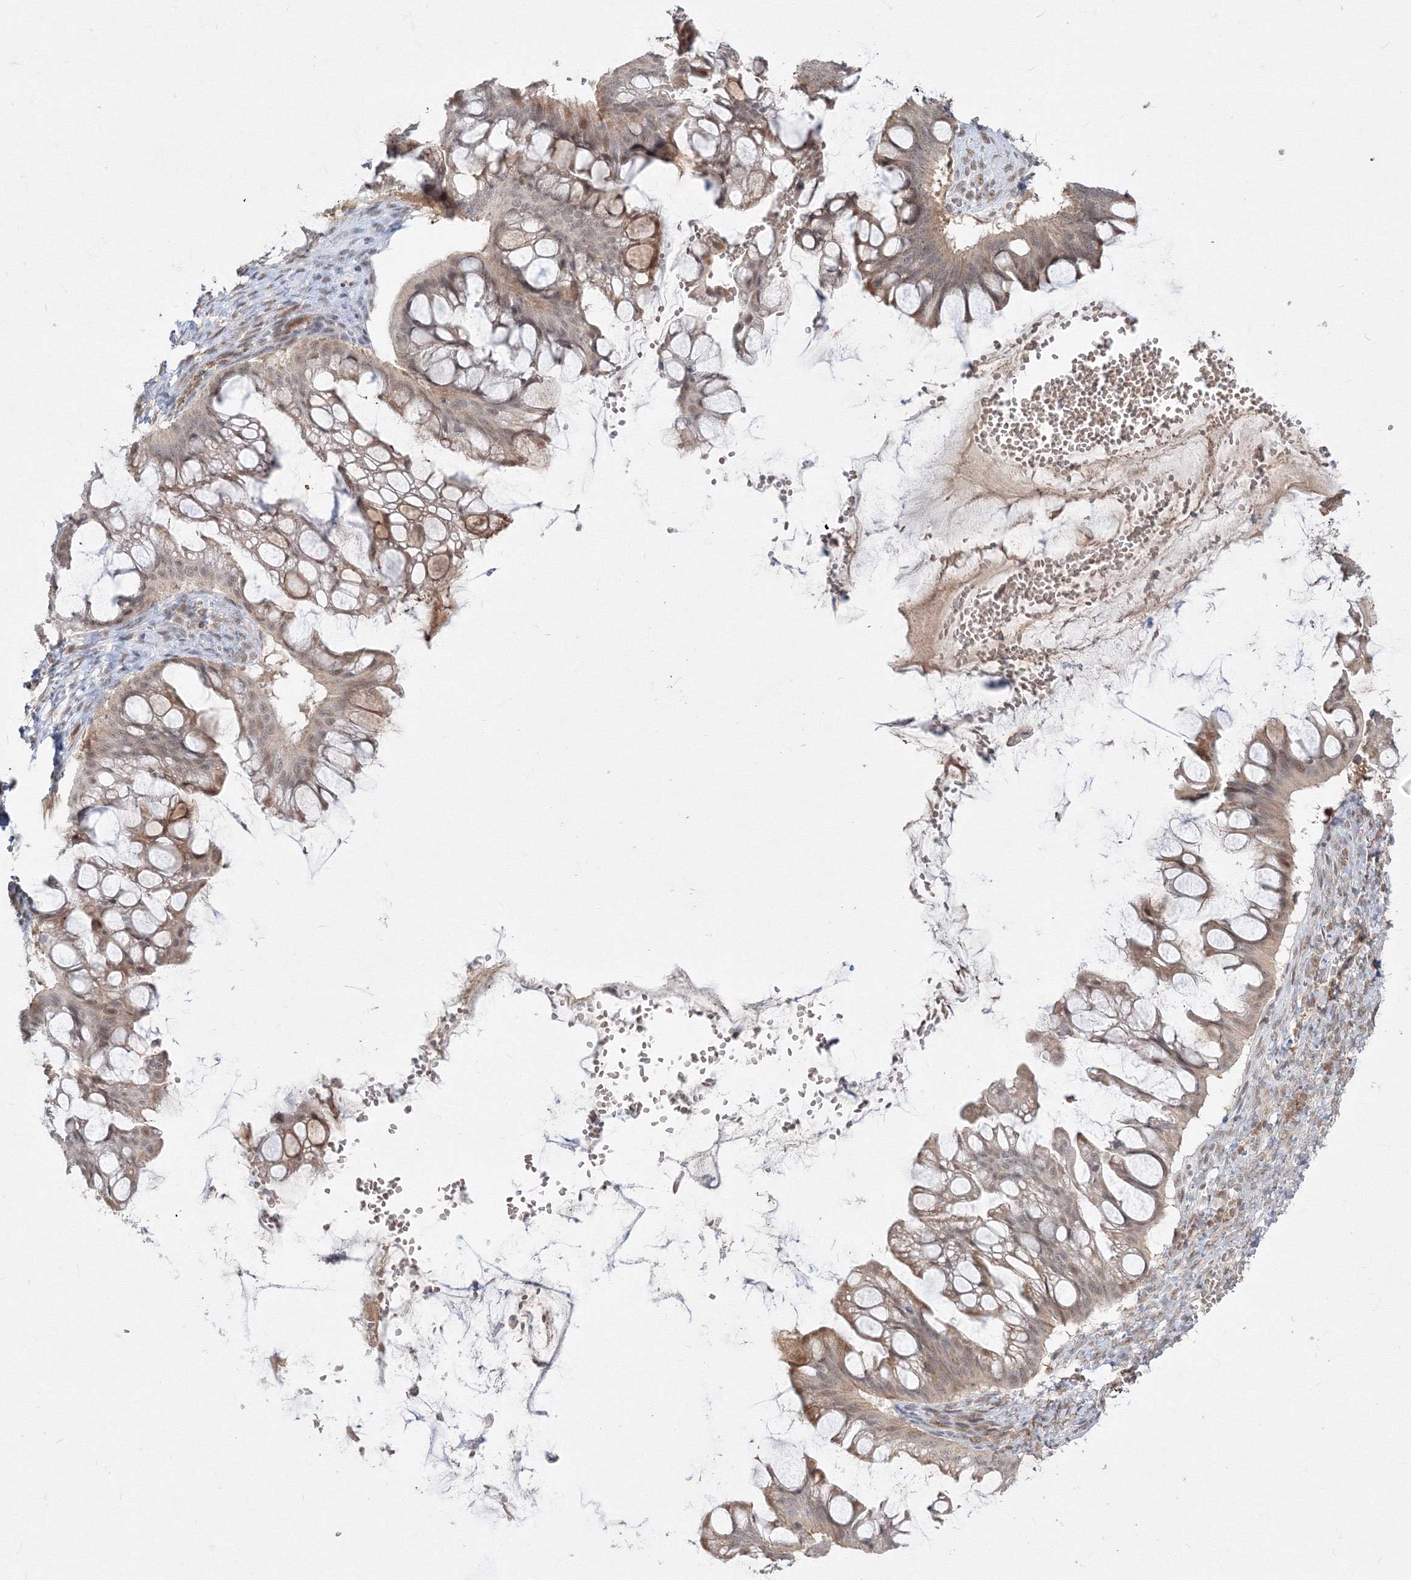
{"staining": {"intensity": "moderate", "quantity": "<25%", "location": "cytoplasmic/membranous"}, "tissue": "ovarian cancer", "cell_type": "Tumor cells", "image_type": "cancer", "snomed": [{"axis": "morphology", "description": "Cystadenocarcinoma, mucinous, NOS"}, {"axis": "topography", "description": "Ovary"}], "caption": "Moderate cytoplasmic/membranous protein positivity is identified in approximately <25% of tumor cells in ovarian cancer (mucinous cystadenocarcinoma).", "gene": "COPS4", "patient": {"sex": "female", "age": 73}}